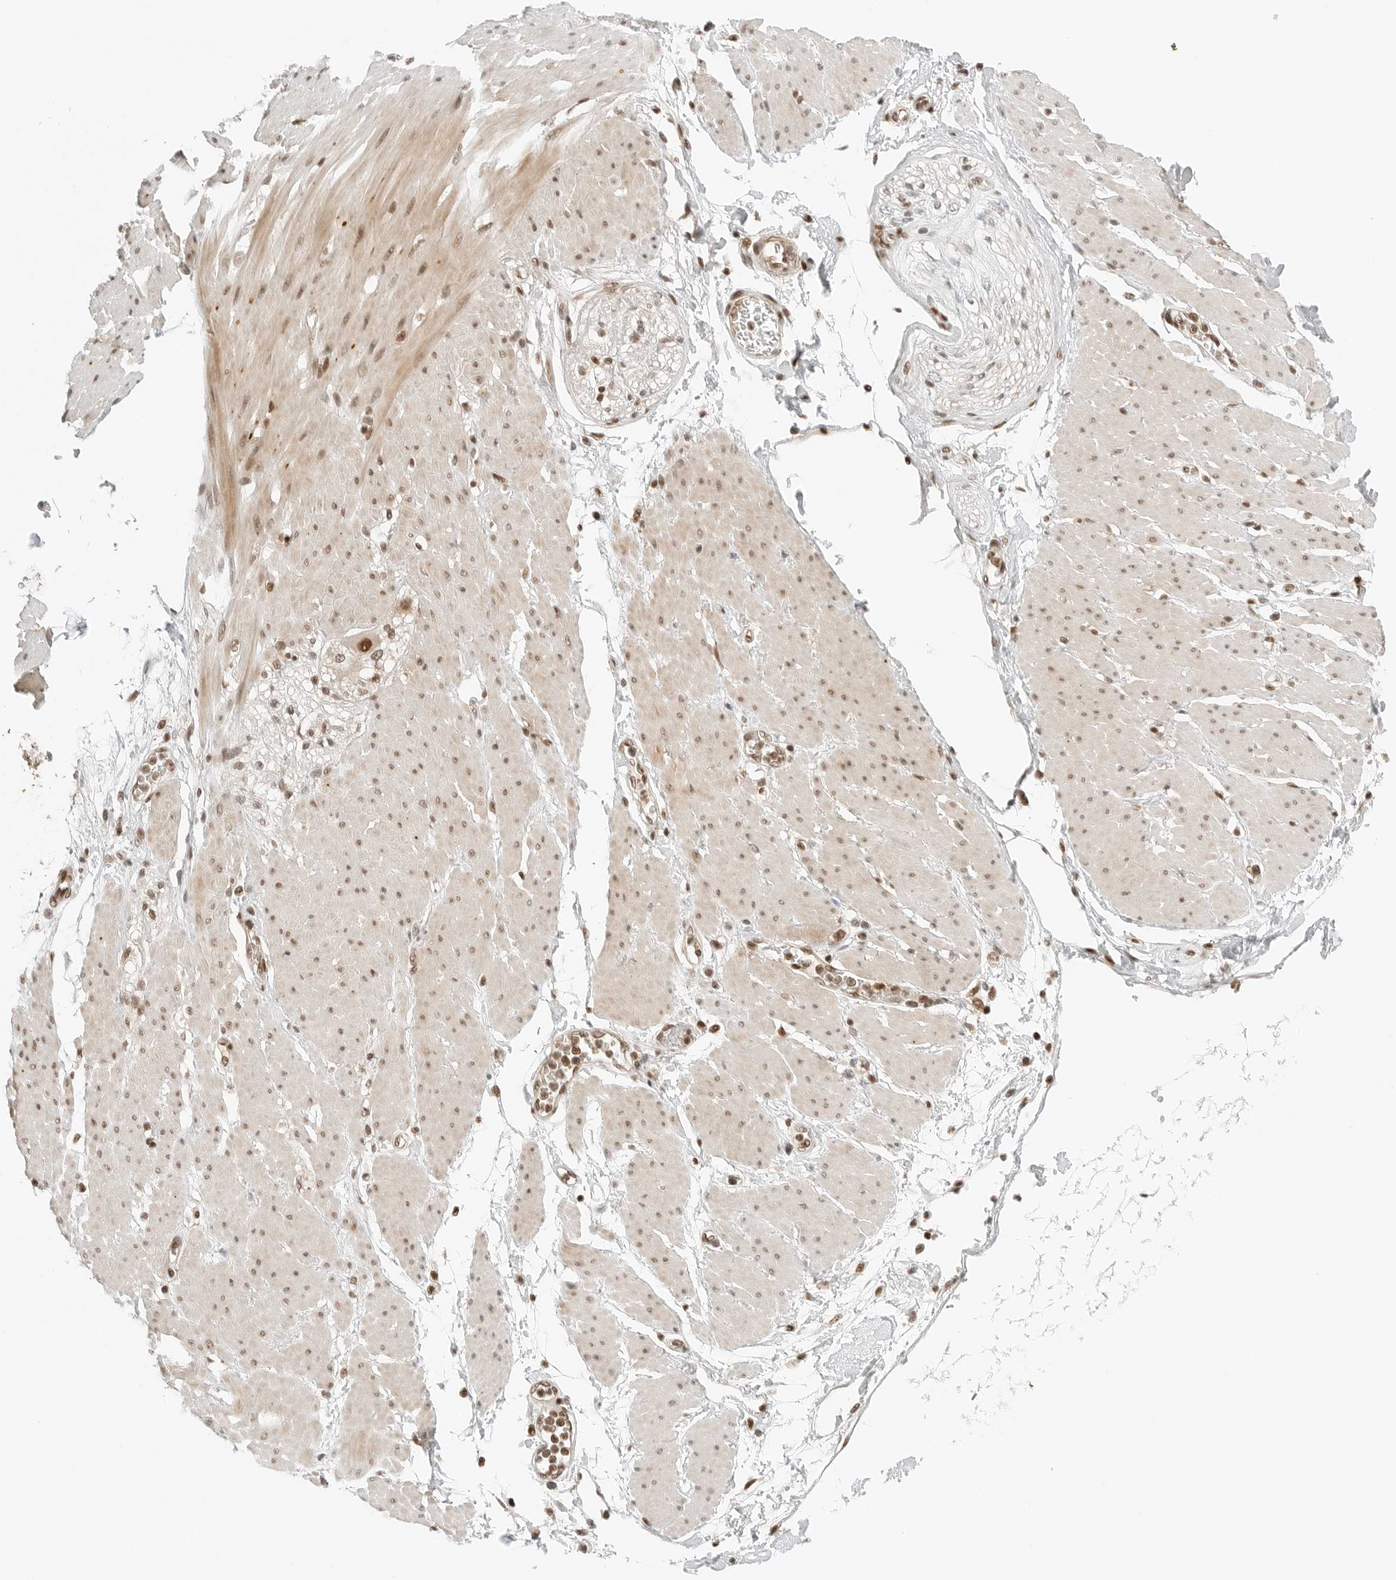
{"staining": {"intensity": "moderate", "quantity": ">75%", "location": "nuclear"}, "tissue": "adipose tissue", "cell_type": "Adipocytes", "image_type": "normal", "snomed": [{"axis": "morphology", "description": "Normal tissue, NOS"}, {"axis": "morphology", "description": "Adenocarcinoma, NOS"}, {"axis": "topography", "description": "Duodenum"}, {"axis": "topography", "description": "Peripheral nerve tissue"}], "caption": "Immunohistochemistry (DAB (3,3'-diaminobenzidine)) staining of normal human adipose tissue demonstrates moderate nuclear protein positivity in approximately >75% of adipocytes.", "gene": "CRTC2", "patient": {"sex": "female", "age": 60}}